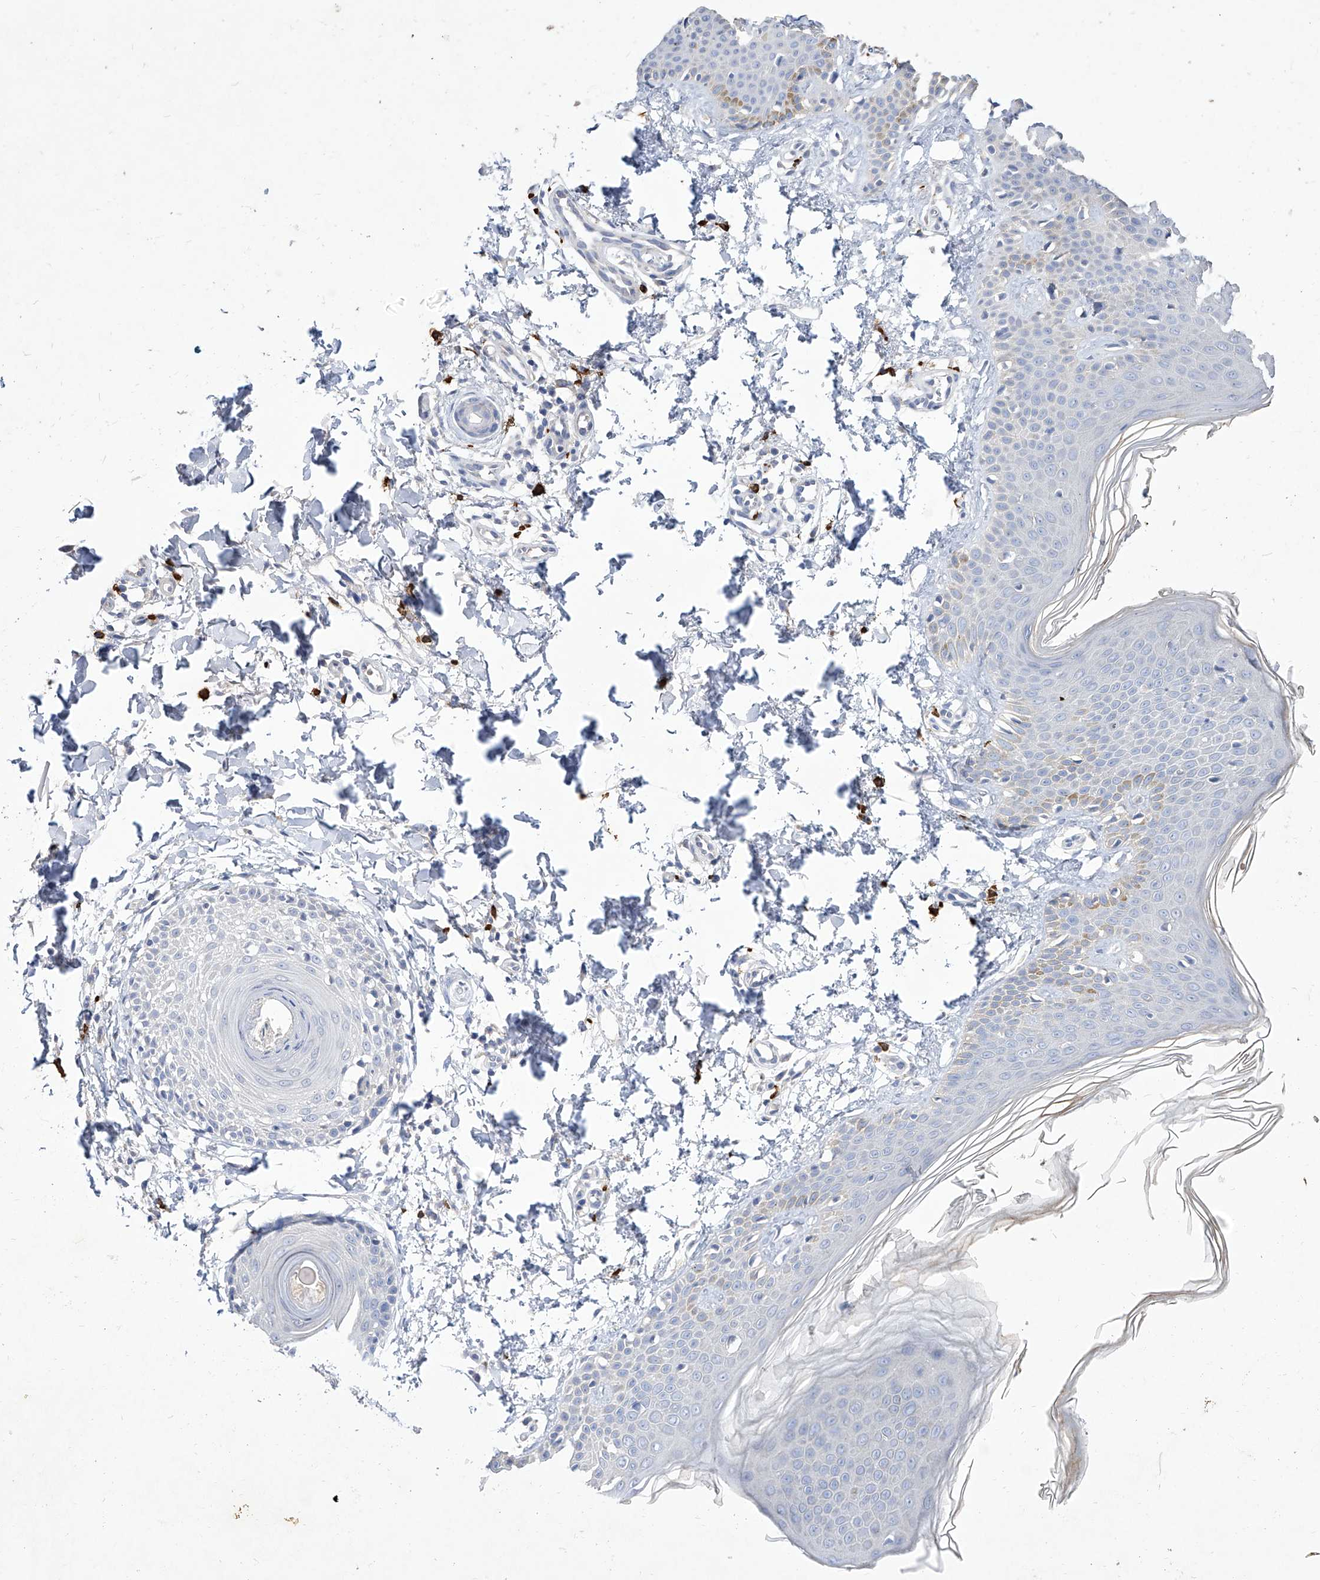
{"staining": {"intensity": "negative", "quantity": "none", "location": "none"}, "tissue": "skin", "cell_type": "Fibroblasts", "image_type": "normal", "snomed": [{"axis": "morphology", "description": "Normal tissue, NOS"}, {"axis": "topography", "description": "Skin"}], "caption": "Photomicrograph shows no significant protein staining in fibroblasts of benign skin.", "gene": "IFNL2", "patient": {"sex": "male", "age": 37}}